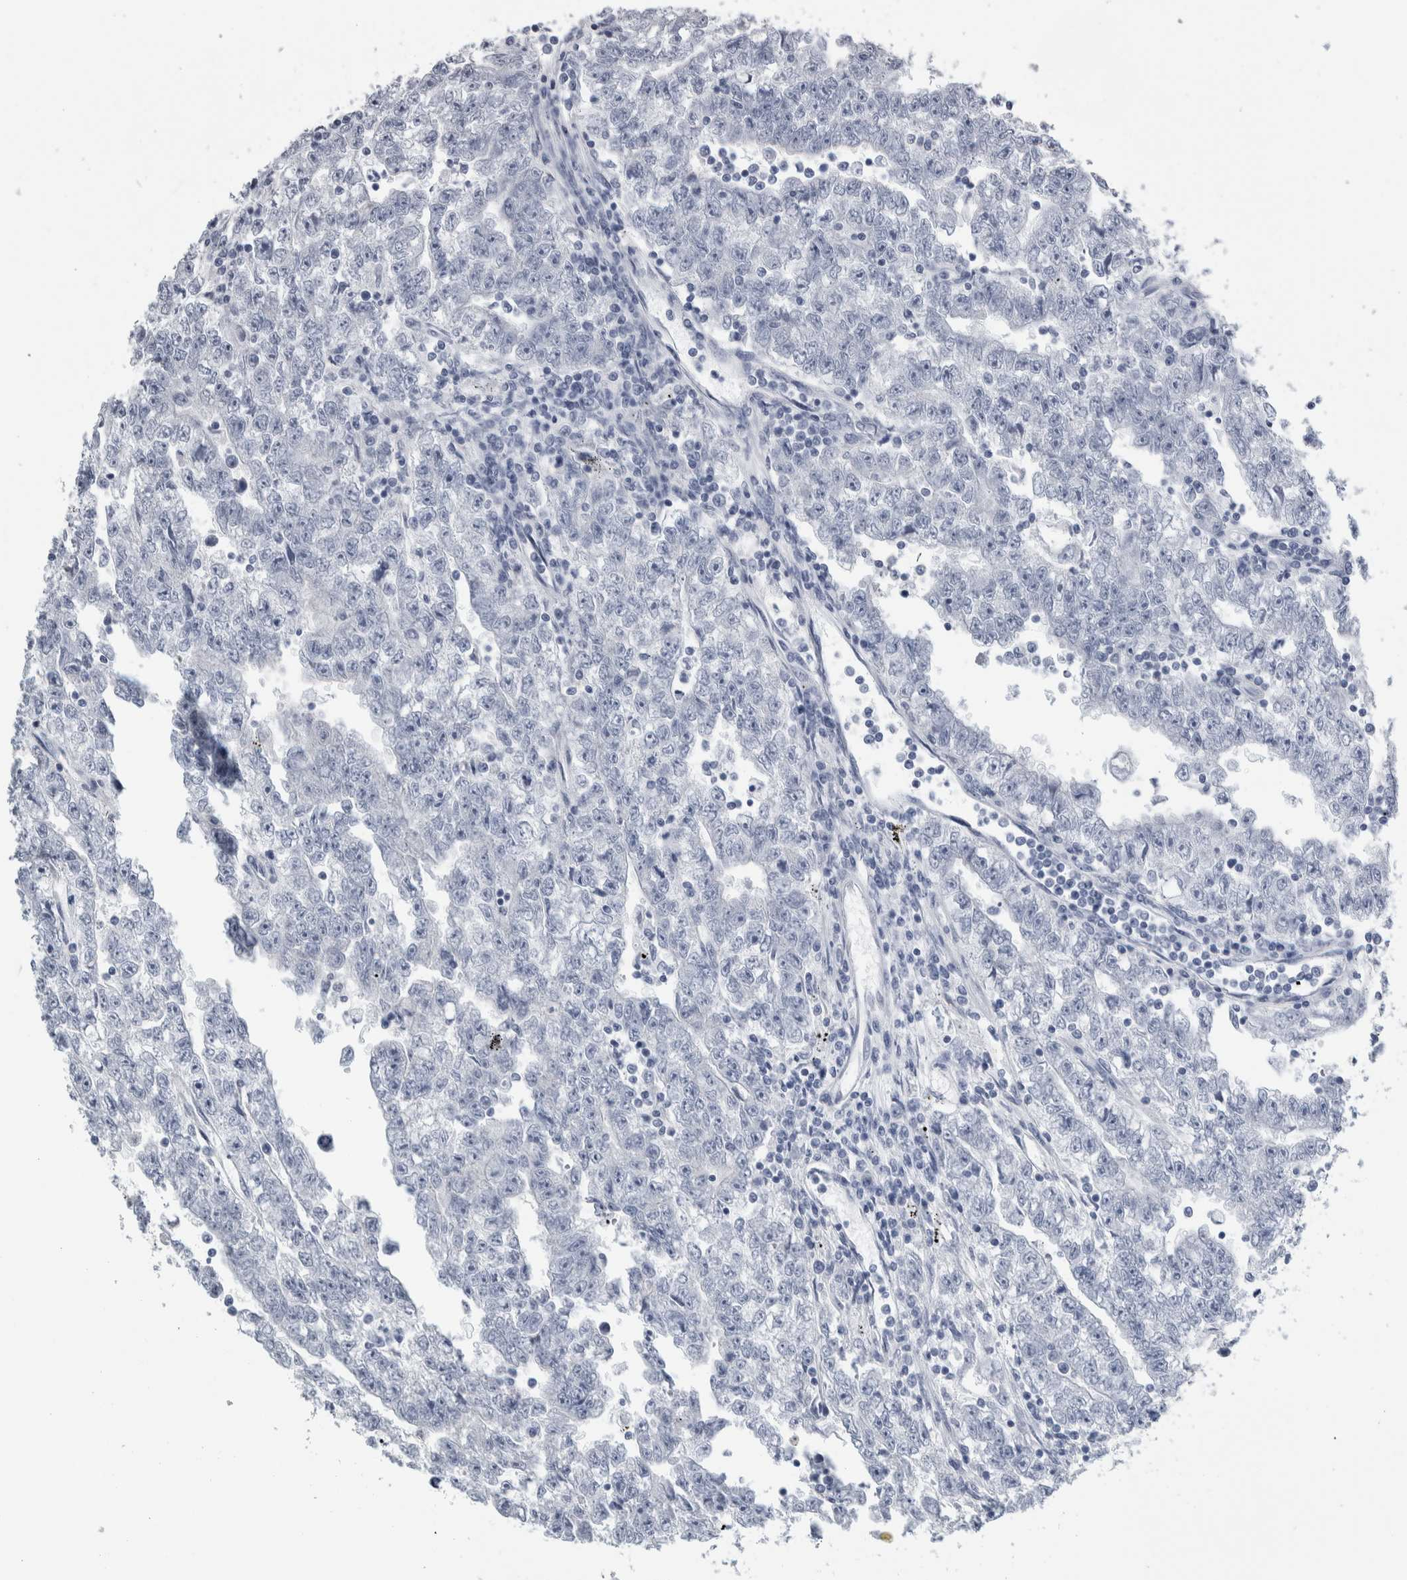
{"staining": {"intensity": "negative", "quantity": "none", "location": "none"}, "tissue": "testis cancer", "cell_type": "Tumor cells", "image_type": "cancer", "snomed": [{"axis": "morphology", "description": "Carcinoma, Embryonal, NOS"}, {"axis": "topography", "description": "Testis"}], "caption": "Immunohistochemistry (IHC) image of neoplastic tissue: human testis cancer stained with DAB displays no significant protein positivity in tumor cells. (DAB immunohistochemistry, high magnification).", "gene": "CDH17", "patient": {"sex": "male", "age": 25}}